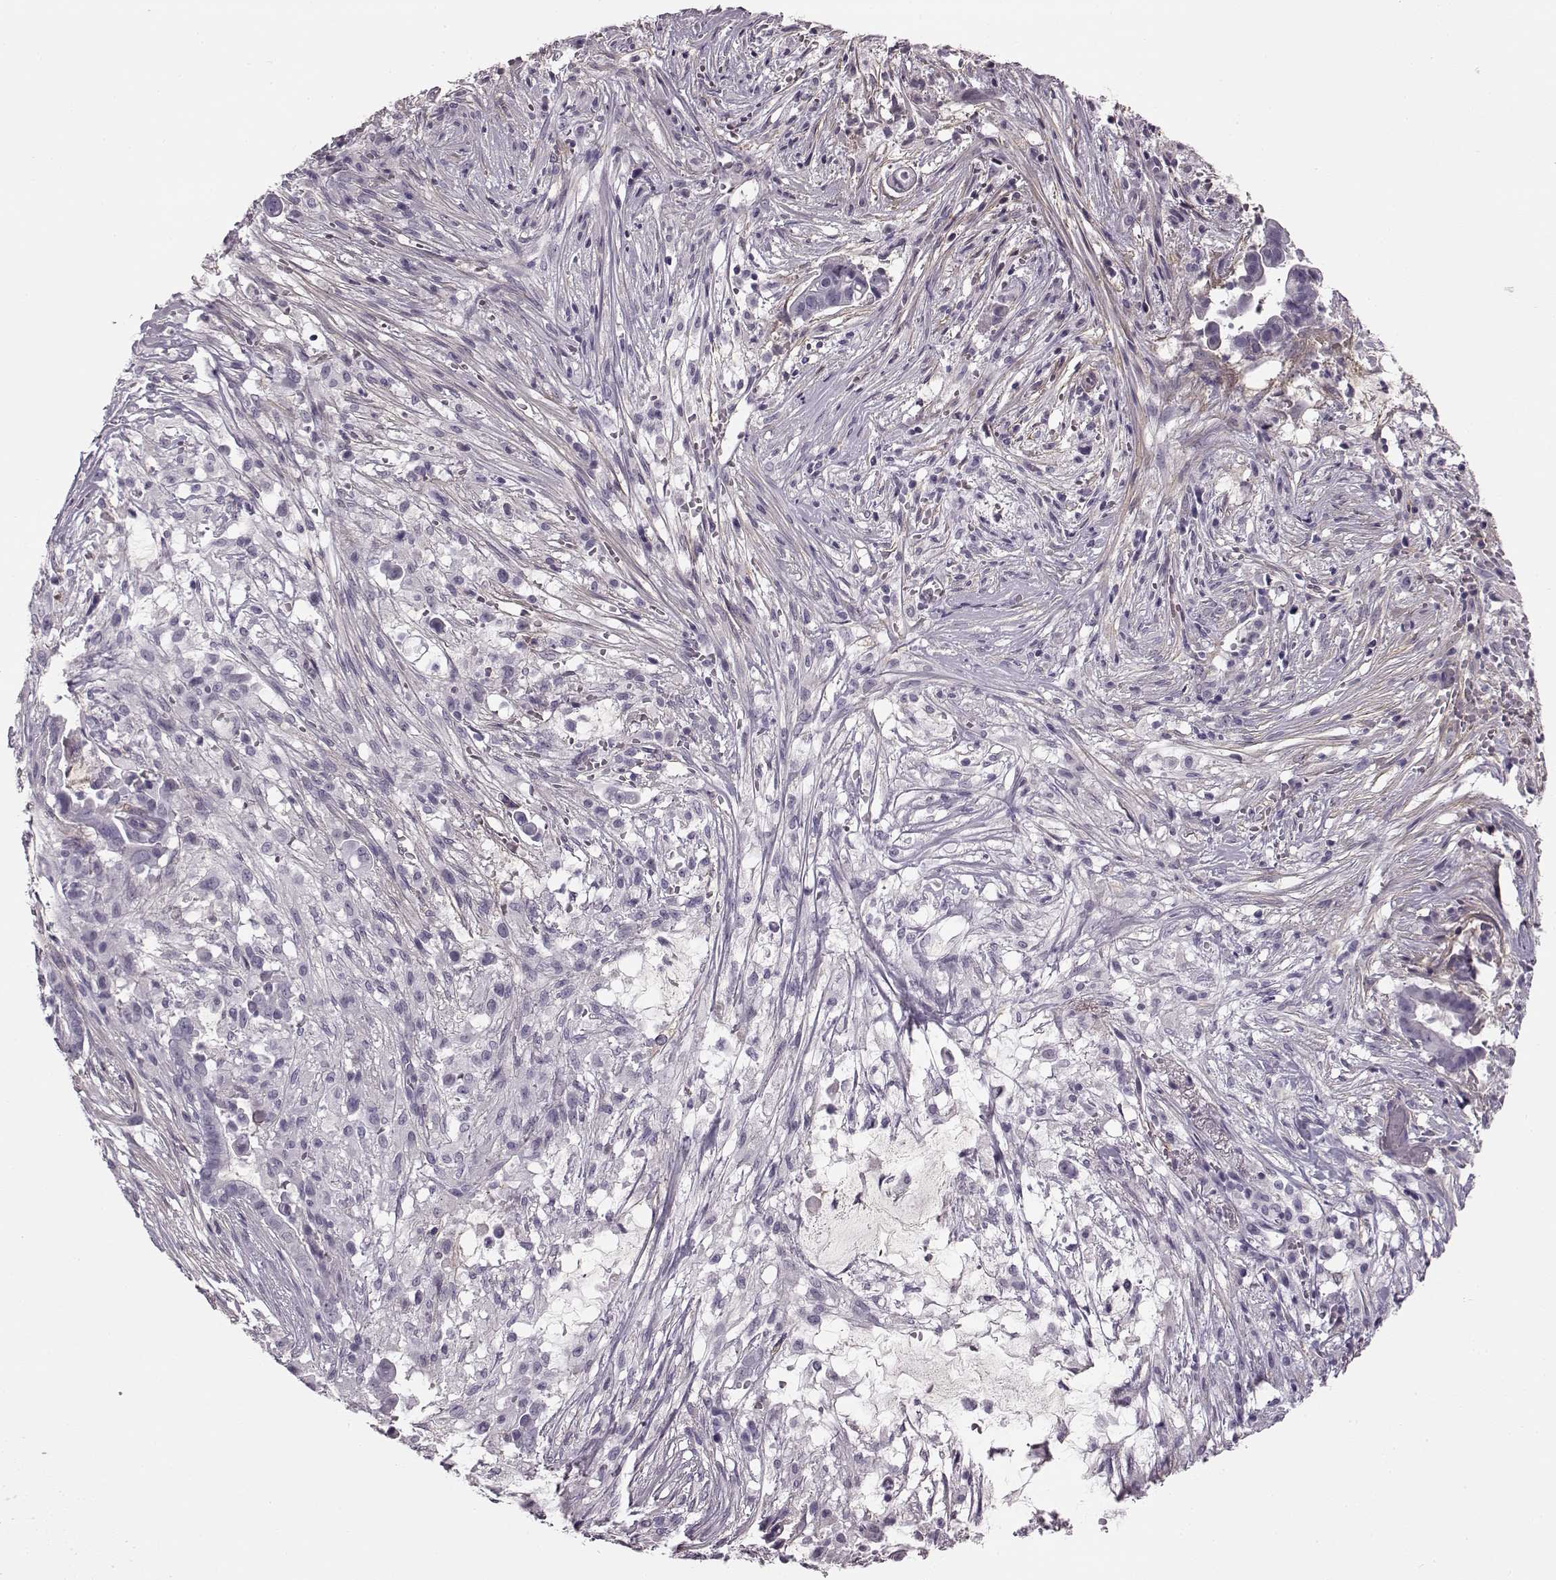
{"staining": {"intensity": "negative", "quantity": "none", "location": "none"}, "tissue": "pancreatic cancer", "cell_type": "Tumor cells", "image_type": "cancer", "snomed": [{"axis": "morphology", "description": "Adenocarcinoma, NOS"}, {"axis": "topography", "description": "Pancreas"}], "caption": "A high-resolution image shows immunohistochemistry (IHC) staining of adenocarcinoma (pancreatic), which demonstrates no significant staining in tumor cells.", "gene": "TRIM69", "patient": {"sex": "male", "age": 61}}